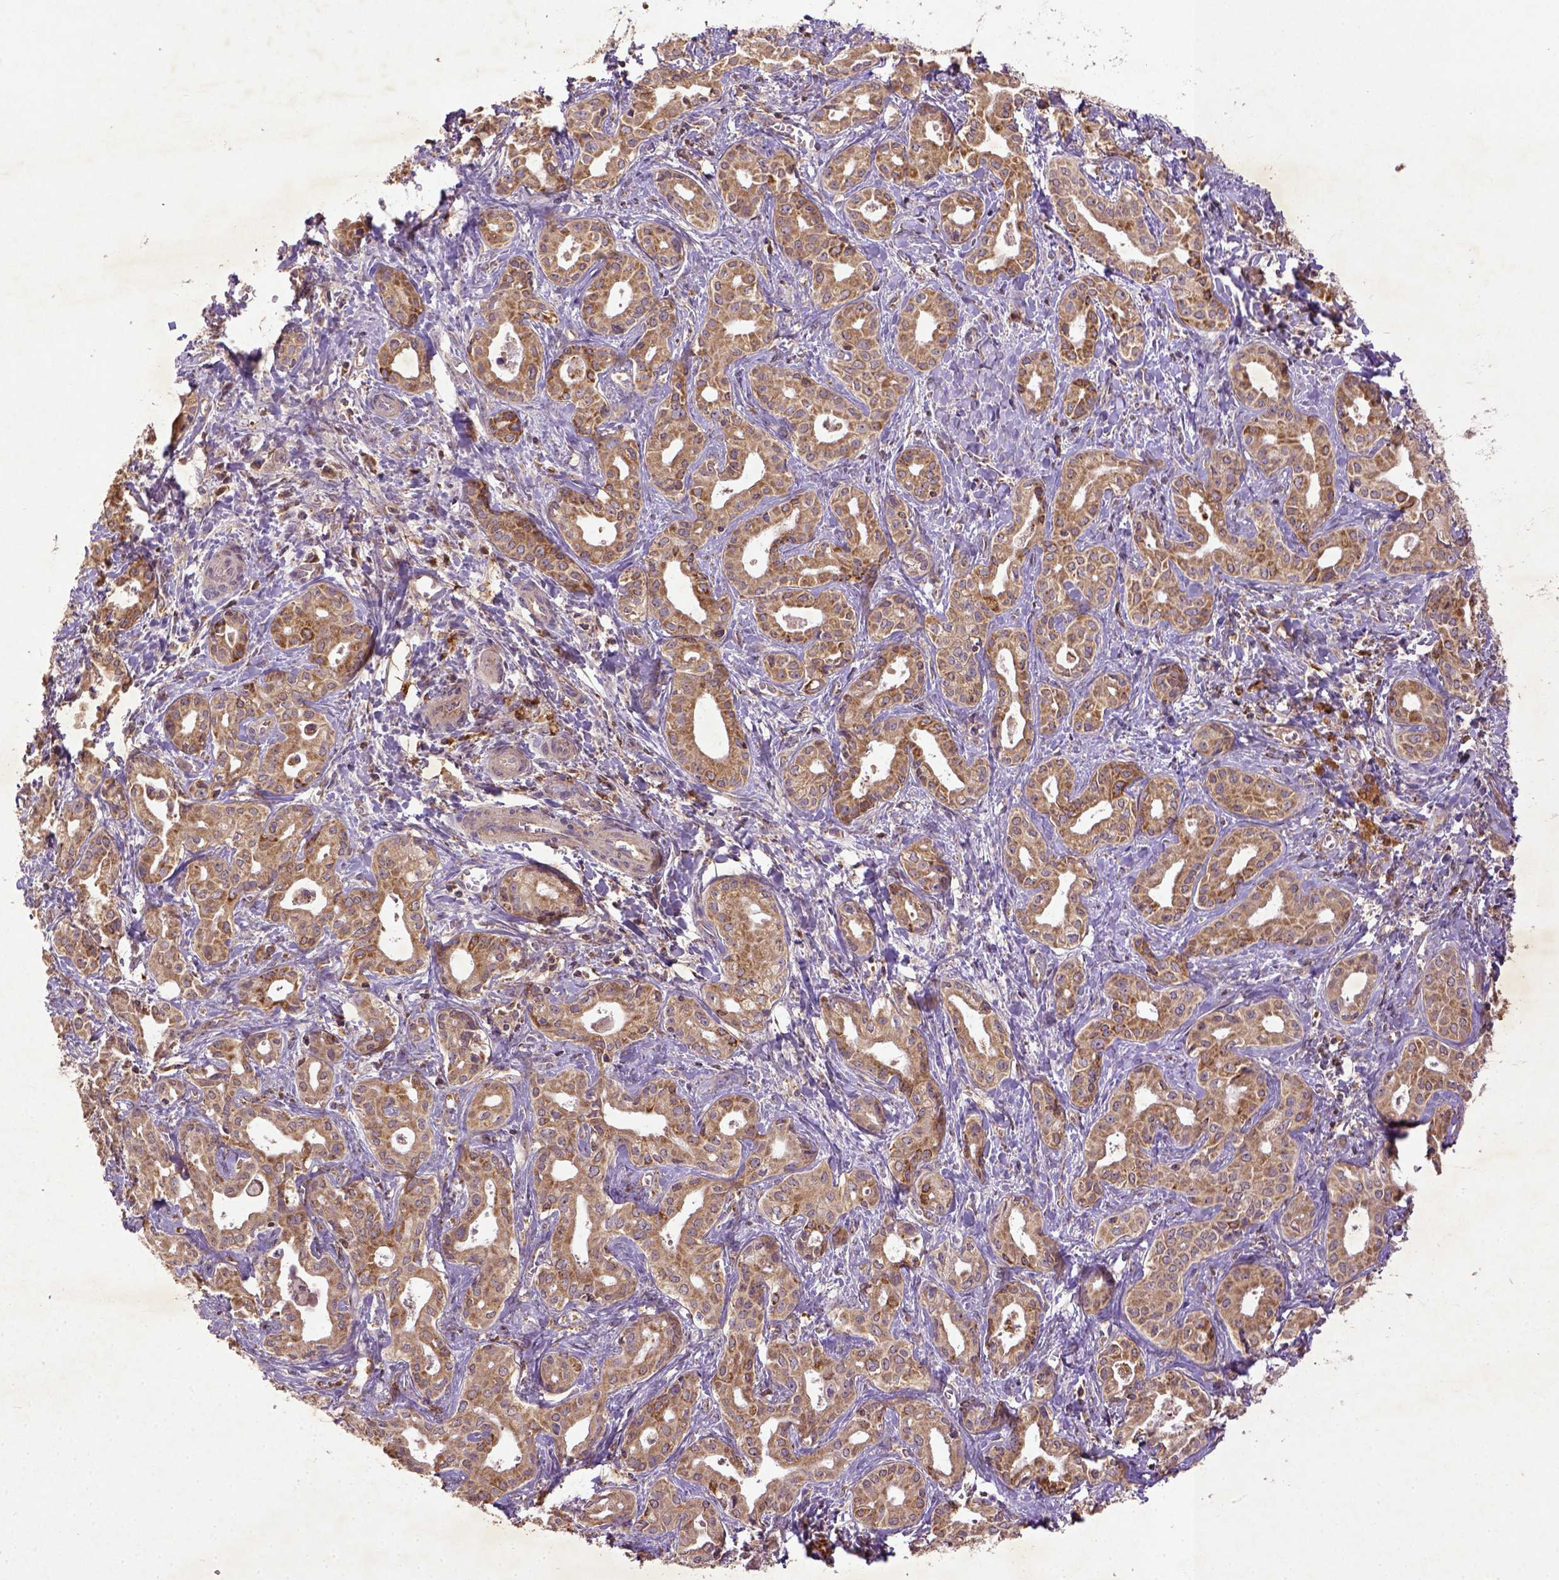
{"staining": {"intensity": "moderate", "quantity": ">75%", "location": "cytoplasmic/membranous"}, "tissue": "liver cancer", "cell_type": "Tumor cells", "image_type": "cancer", "snomed": [{"axis": "morphology", "description": "Cholangiocarcinoma"}, {"axis": "topography", "description": "Liver"}], "caption": "Human cholangiocarcinoma (liver) stained with a protein marker exhibits moderate staining in tumor cells.", "gene": "MT-CO1", "patient": {"sex": "female", "age": 65}}